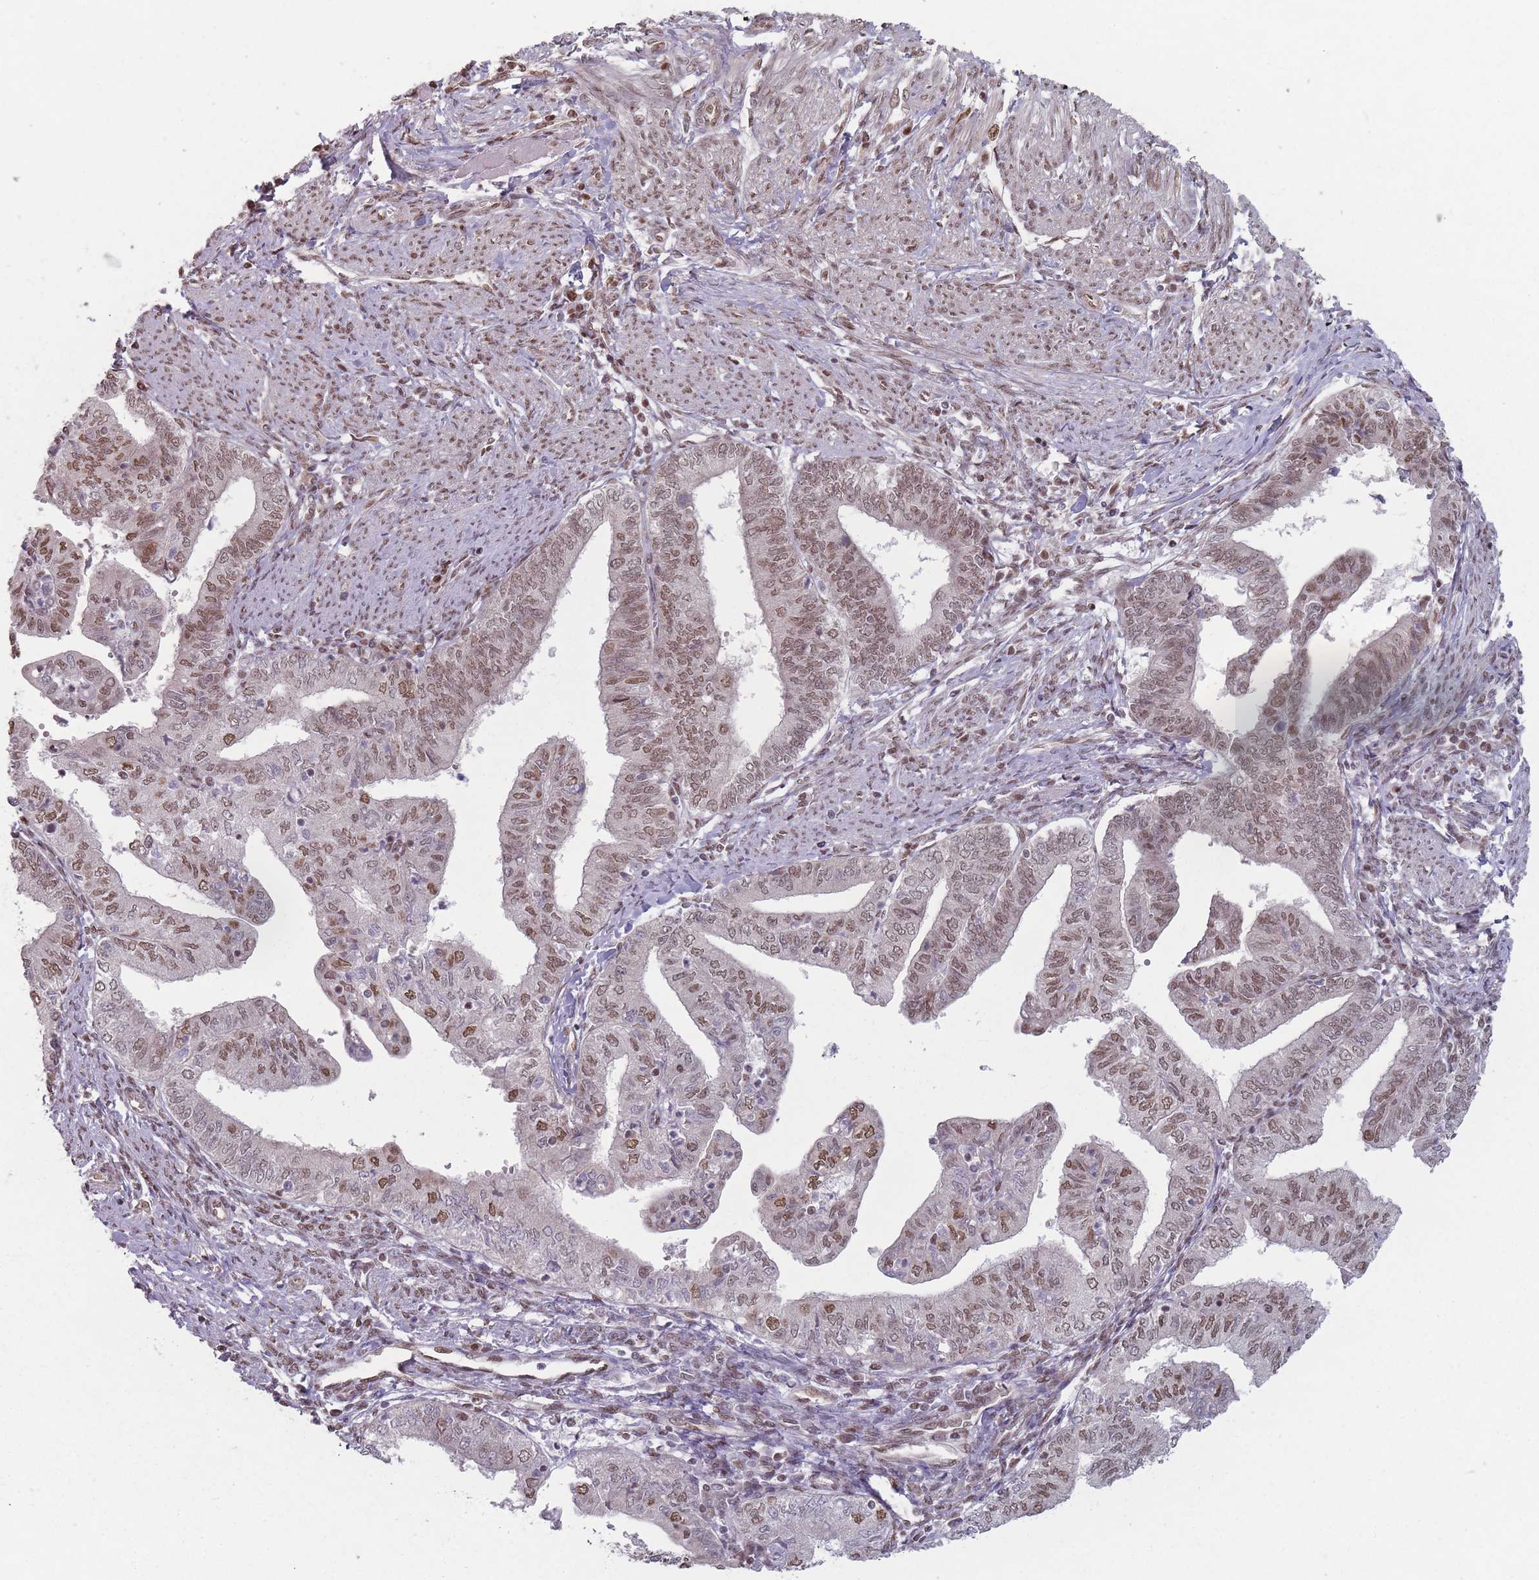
{"staining": {"intensity": "moderate", "quantity": ">75%", "location": "nuclear"}, "tissue": "endometrial cancer", "cell_type": "Tumor cells", "image_type": "cancer", "snomed": [{"axis": "morphology", "description": "Adenocarcinoma, NOS"}, {"axis": "topography", "description": "Endometrium"}], "caption": "Immunohistochemistry (IHC) photomicrograph of human endometrial adenocarcinoma stained for a protein (brown), which shows medium levels of moderate nuclear expression in approximately >75% of tumor cells.", "gene": "SH3BGRL2", "patient": {"sex": "female", "age": 66}}